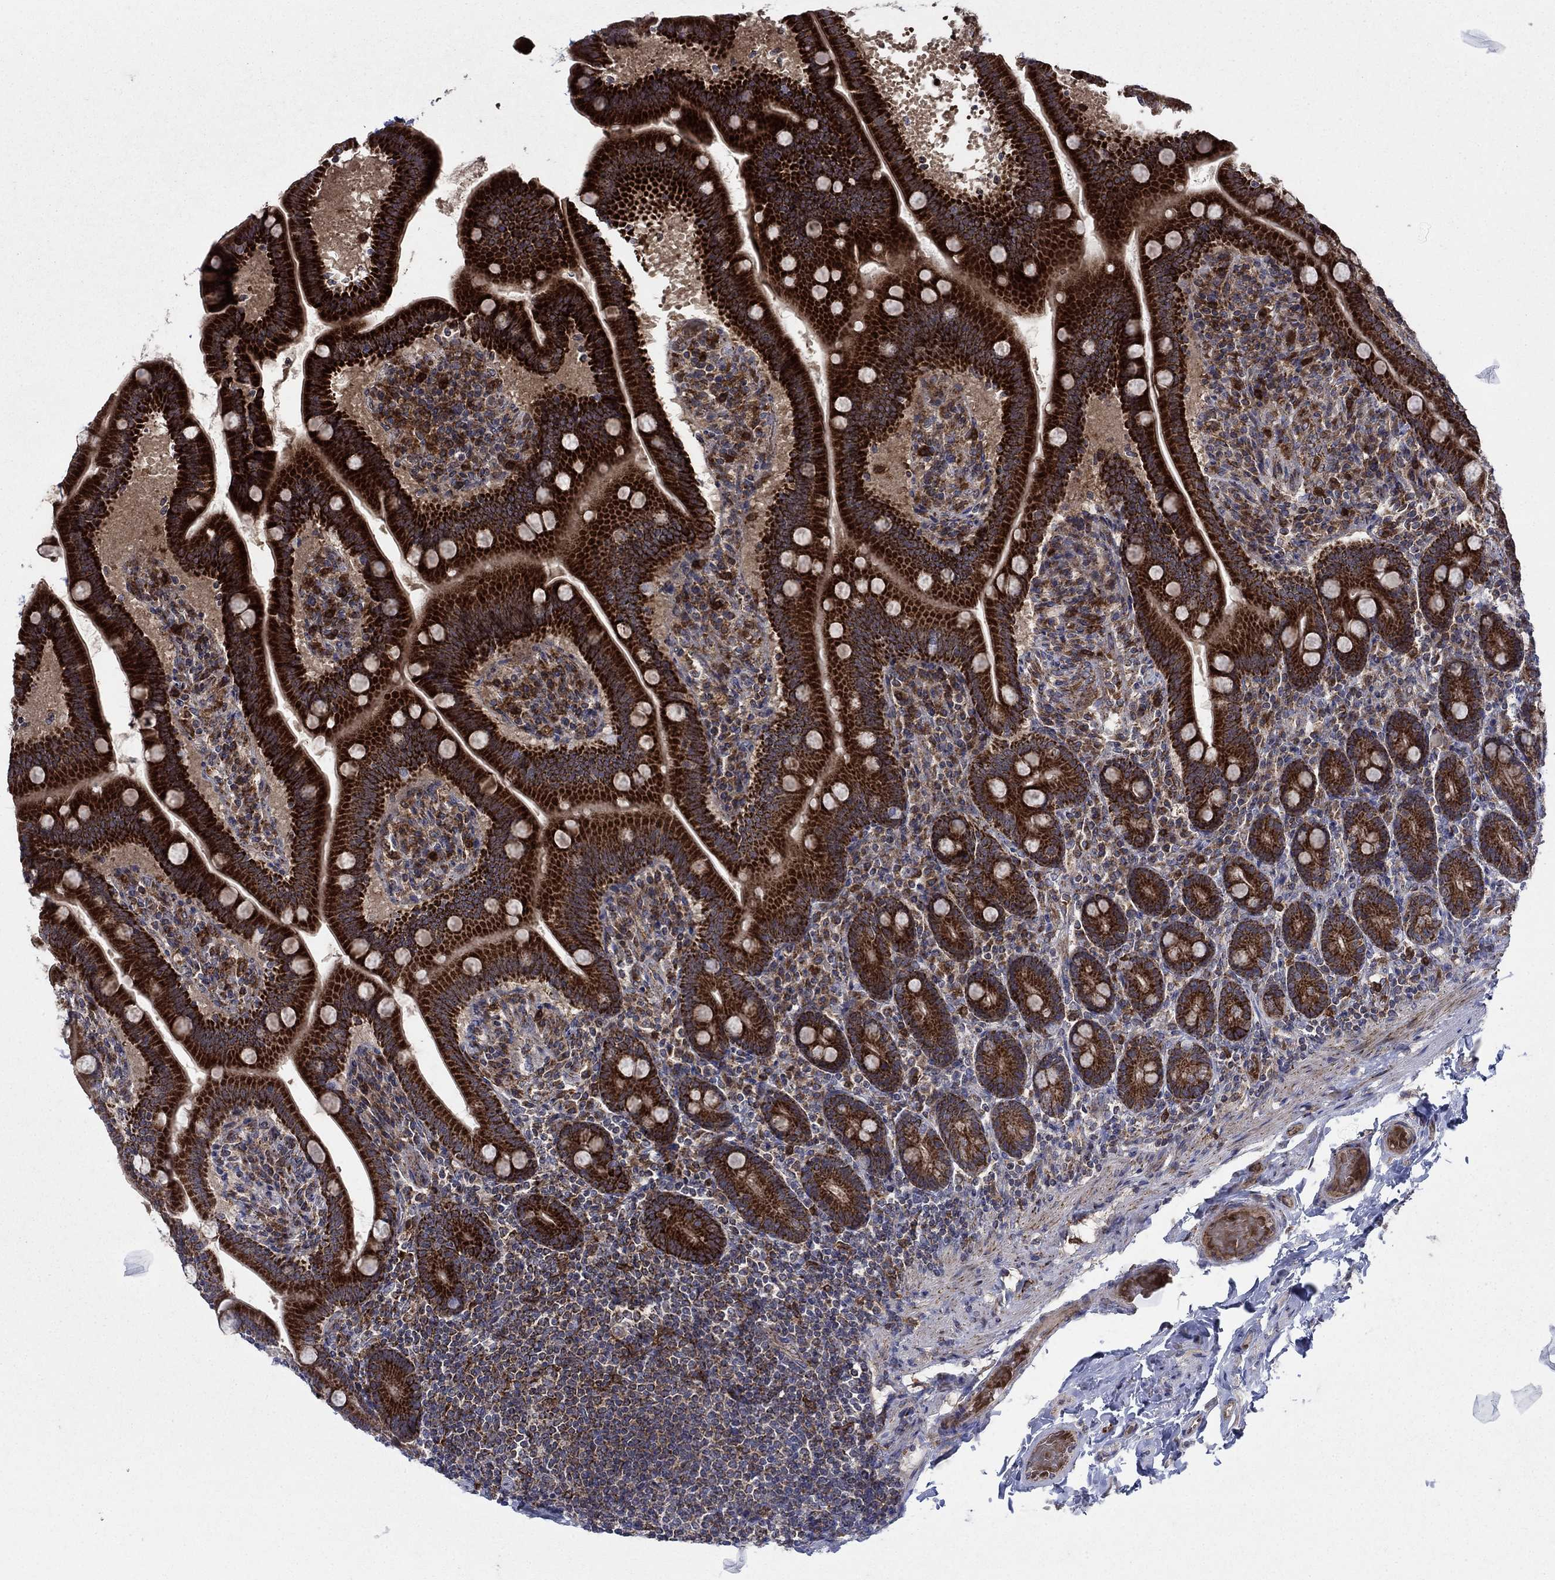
{"staining": {"intensity": "strong", "quantity": ">75%", "location": "cytoplasmic/membranous"}, "tissue": "small intestine", "cell_type": "Glandular cells", "image_type": "normal", "snomed": [{"axis": "morphology", "description": "Normal tissue, NOS"}, {"axis": "topography", "description": "Small intestine"}], "caption": "Immunohistochemistry (IHC) of unremarkable human small intestine demonstrates high levels of strong cytoplasmic/membranous expression in approximately >75% of glandular cells.", "gene": "RNF19B", "patient": {"sex": "male", "age": 66}}